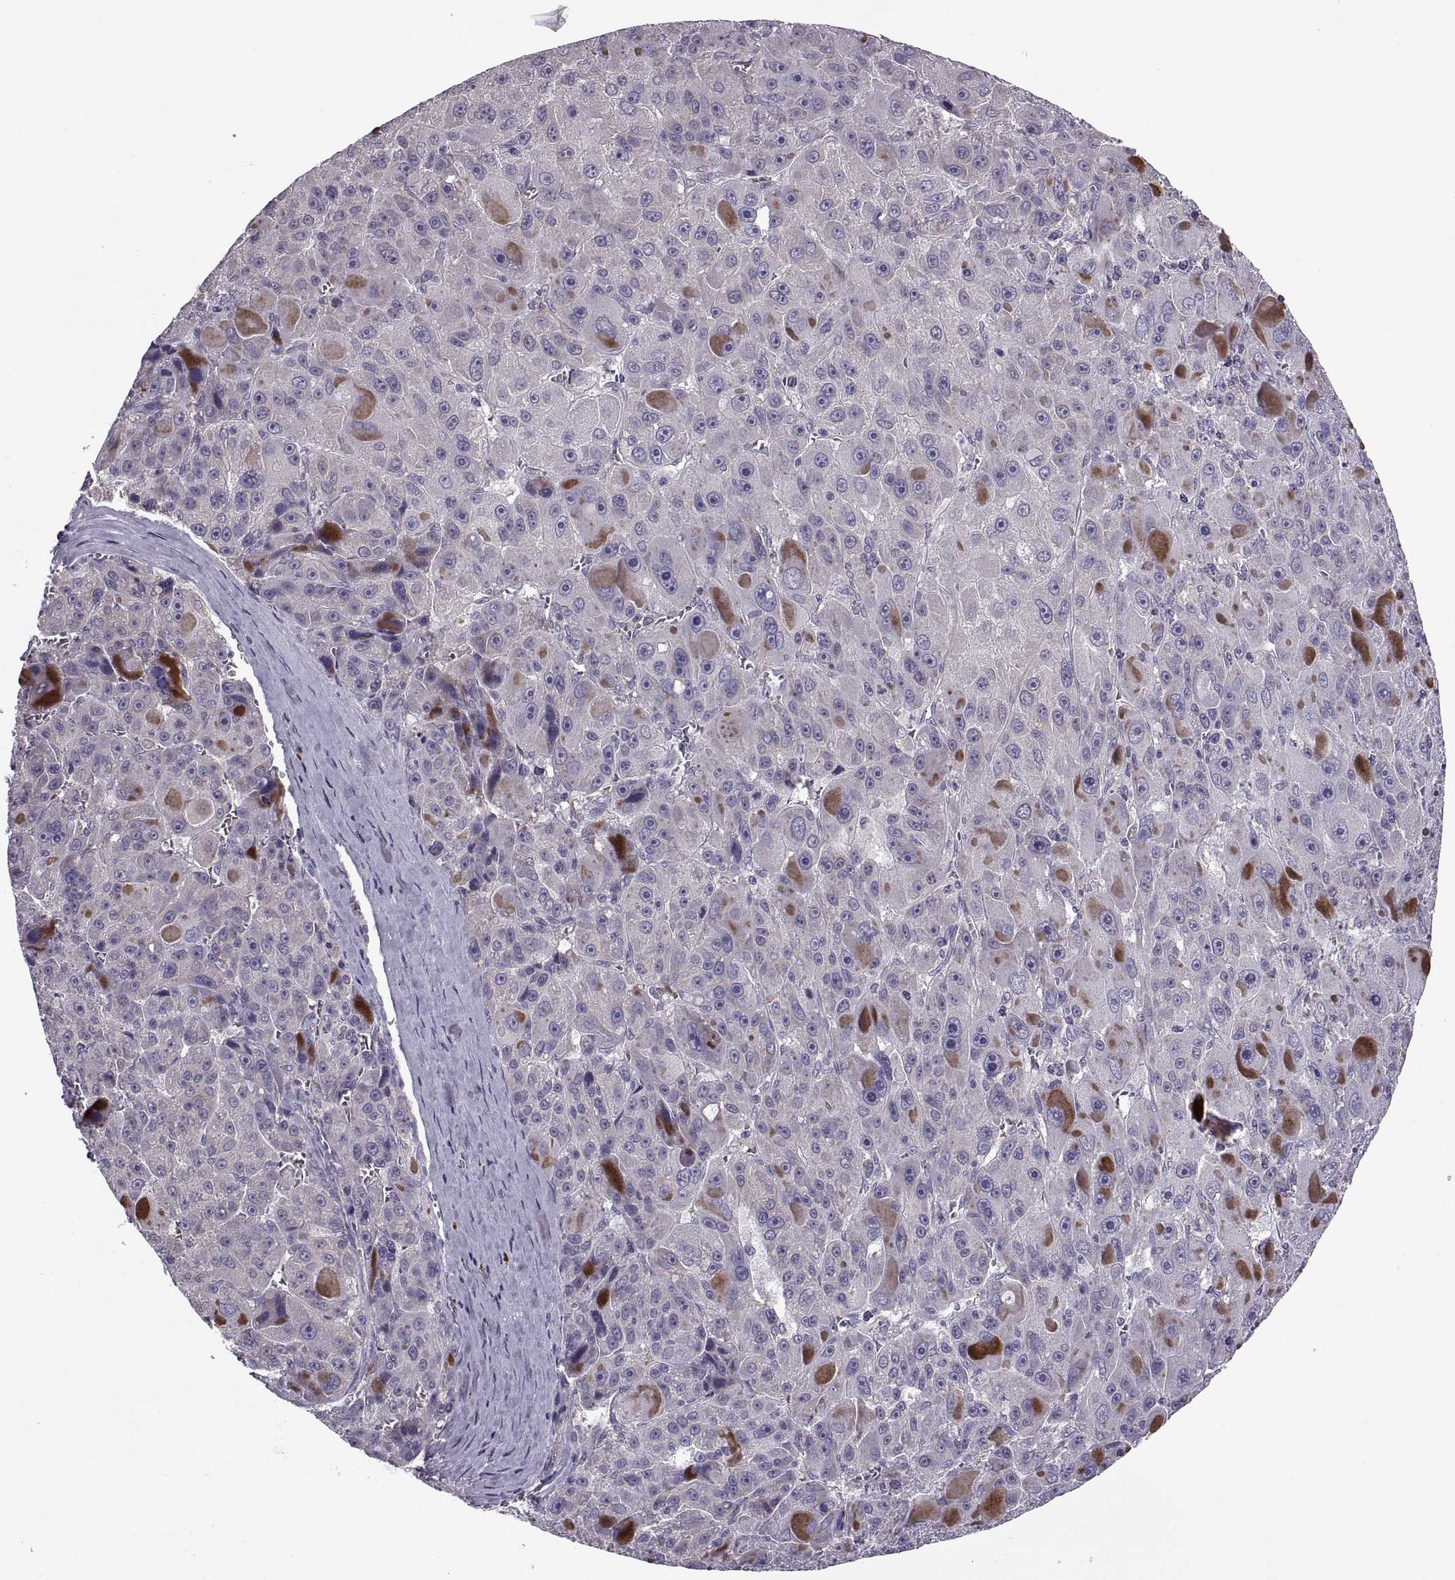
{"staining": {"intensity": "weak", "quantity": "<25%", "location": "cytoplasmic/membranous"}, "tissue": "liver cancer", "cell_type": "Tumor cells", "image_type": "cancer", "snomed": [{"axis": "morphology", "description": "Carcinoma, Hepatocellular, NOS"}, {"axis": "topography", "description": "Liver"}], "caption": "Immunohistochemical staining of hepatocellular carcinoma (liver) displays no significant staining in tumor cells. (DAB immunohistochemistry (IHC) with hematoxylin counter stain).", "gene": "LETM2", "patient": {"sex": "male", "age": 76}}